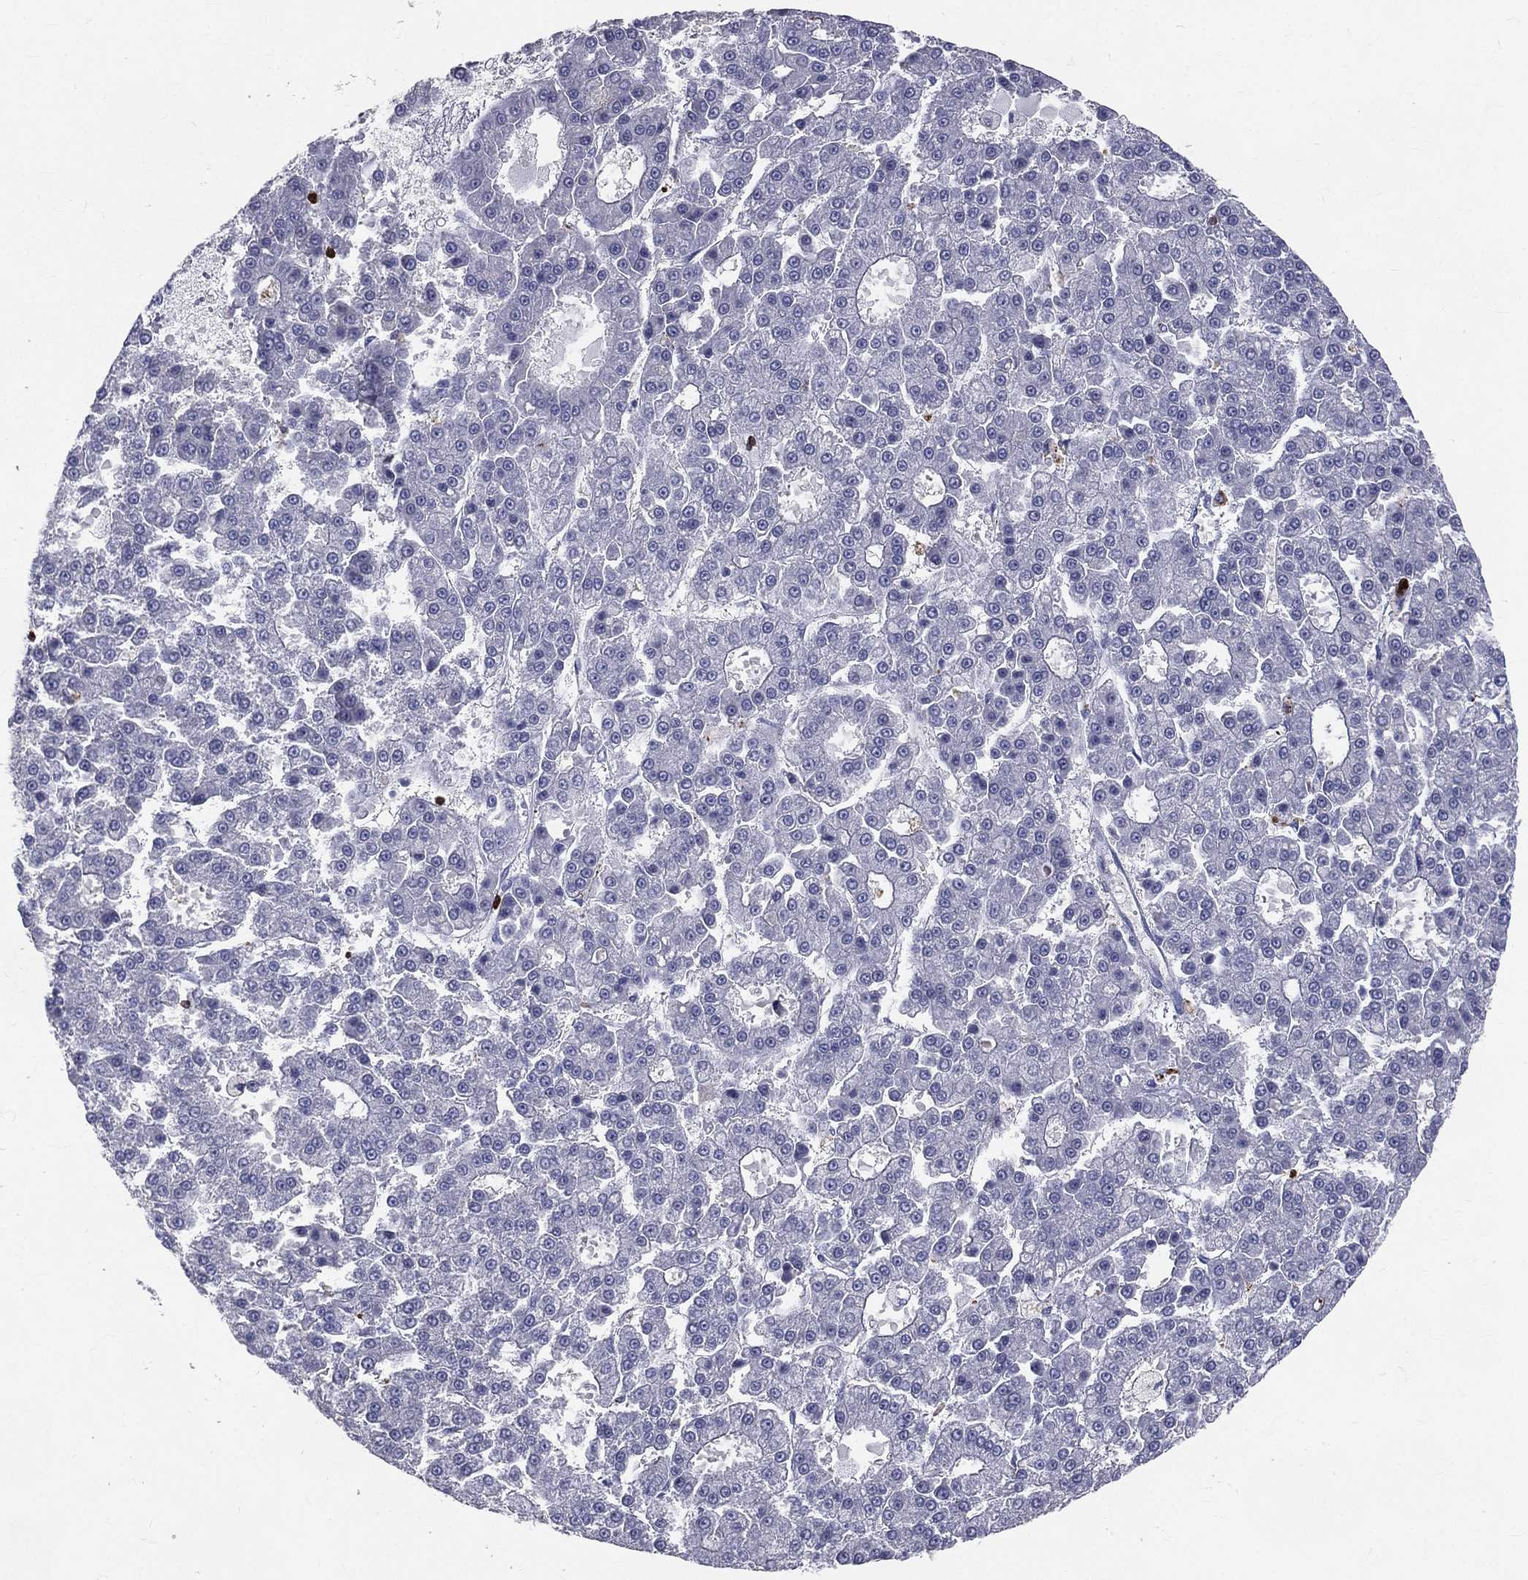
{"staining": {"intensity": "negative", "quantity": "none", "location": "none"}, "tissue": "liver cancer", "cell_type": "Tumor cells", "image_type": "cancer", "snomed": [{"axis": "morphology", "description": "Carcinoma, Hepatocellular, NOS"}, {"axis": "topography", "description": "Liver"}], "caption": "A photomicrograph of human liver hepatocellular carcinoma is negative for staining in tumor cells.", "gene": "CTSW", "patient": {"sex": "male", "age": 70}}